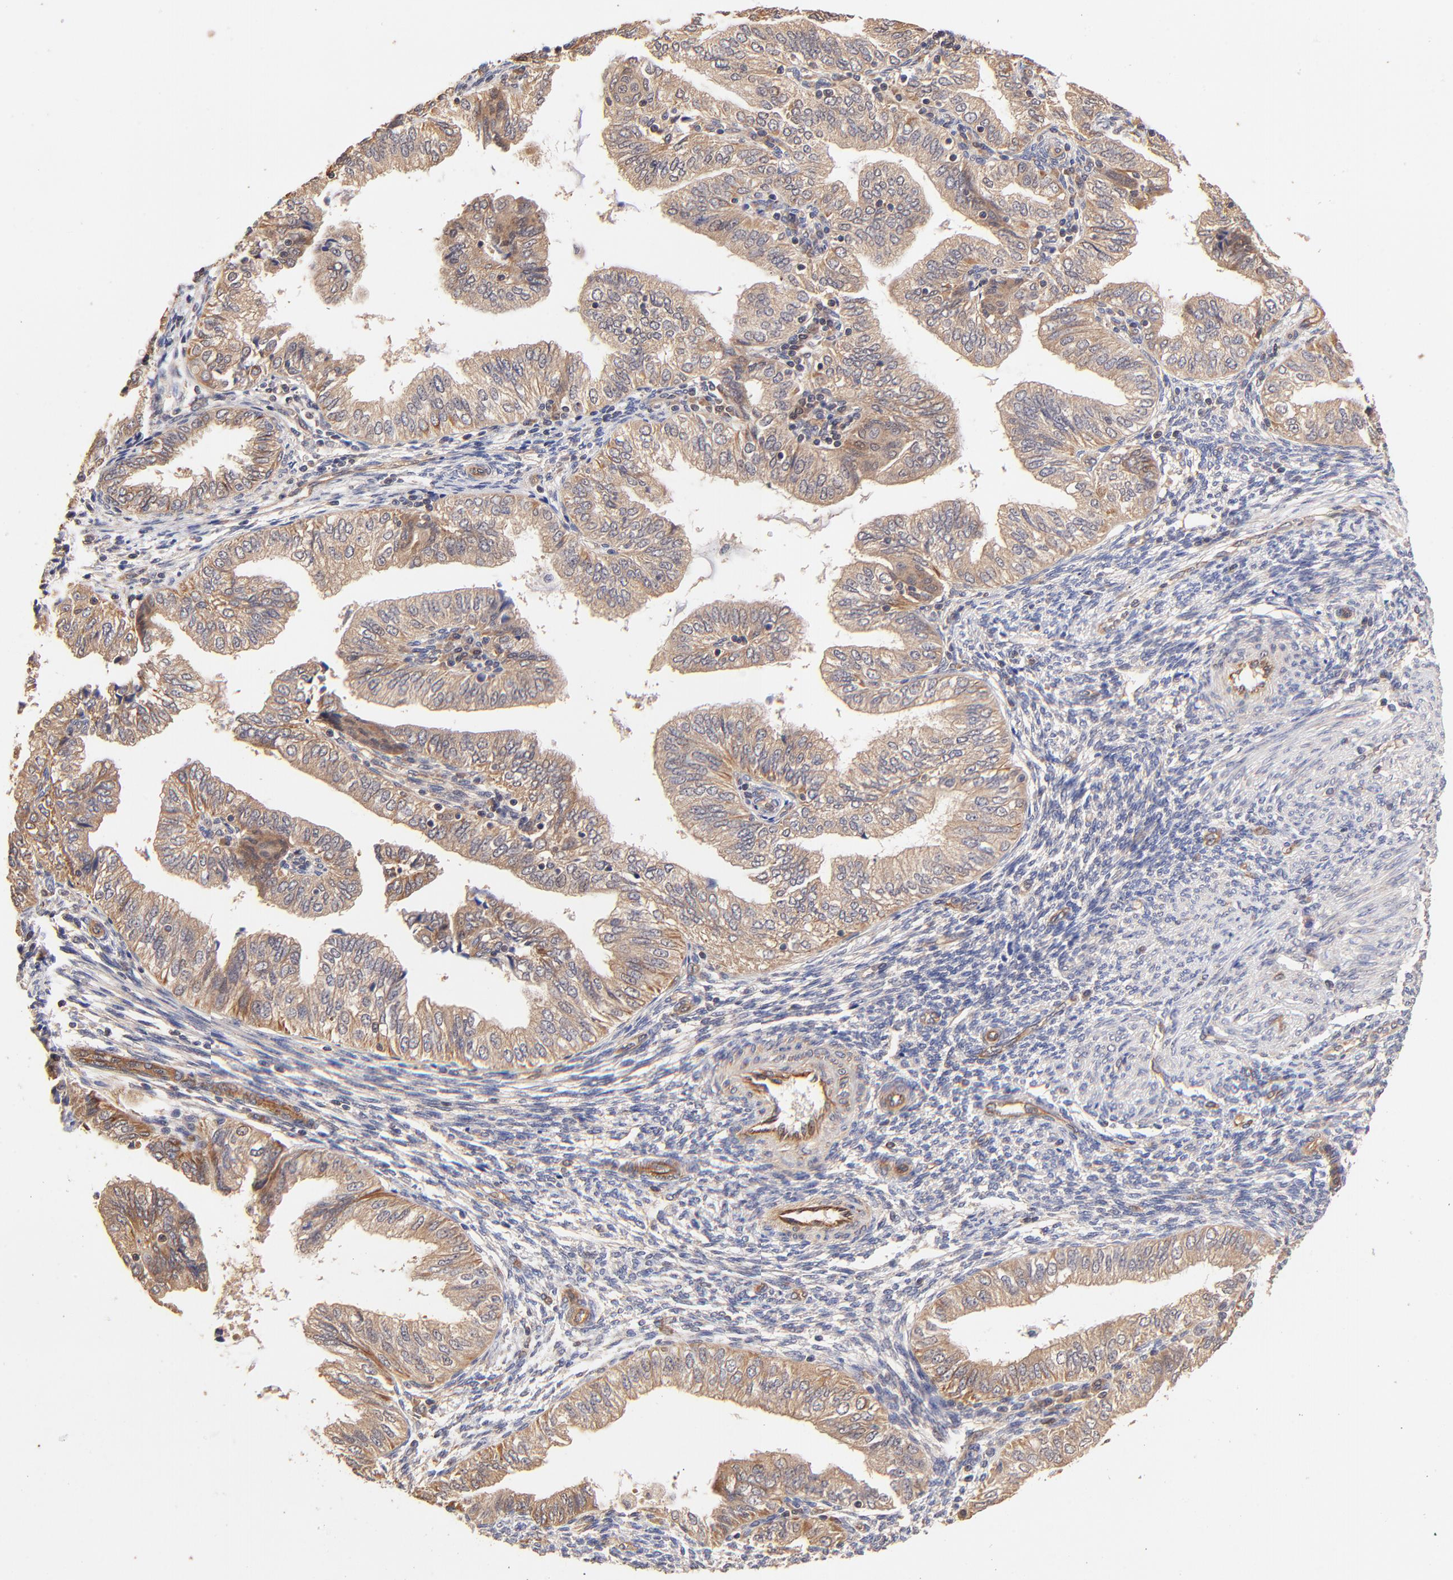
{"staining": {"intensity": "weak", "quantity": ">75%", "location": "cytoplasmic/membranous"}, "tissue": "endometrial cancer", "cell_type": "Tumor cells", "image_type": "cancer", "snomed": [{"axis": "morphology", "description": "Adenocarcinoma, NOS"}, {"axis": "topography", "description": "Endometrium"}], "caption": "There is low levels of weak cytoplasmic/membranous expression in tumor cells of endometrial adenocarcinoma, as demonstrated by immunohistochemical staining (brown color).", "gene": "TNFAIP3", "patient": {"sex": "female", "age": 51}}